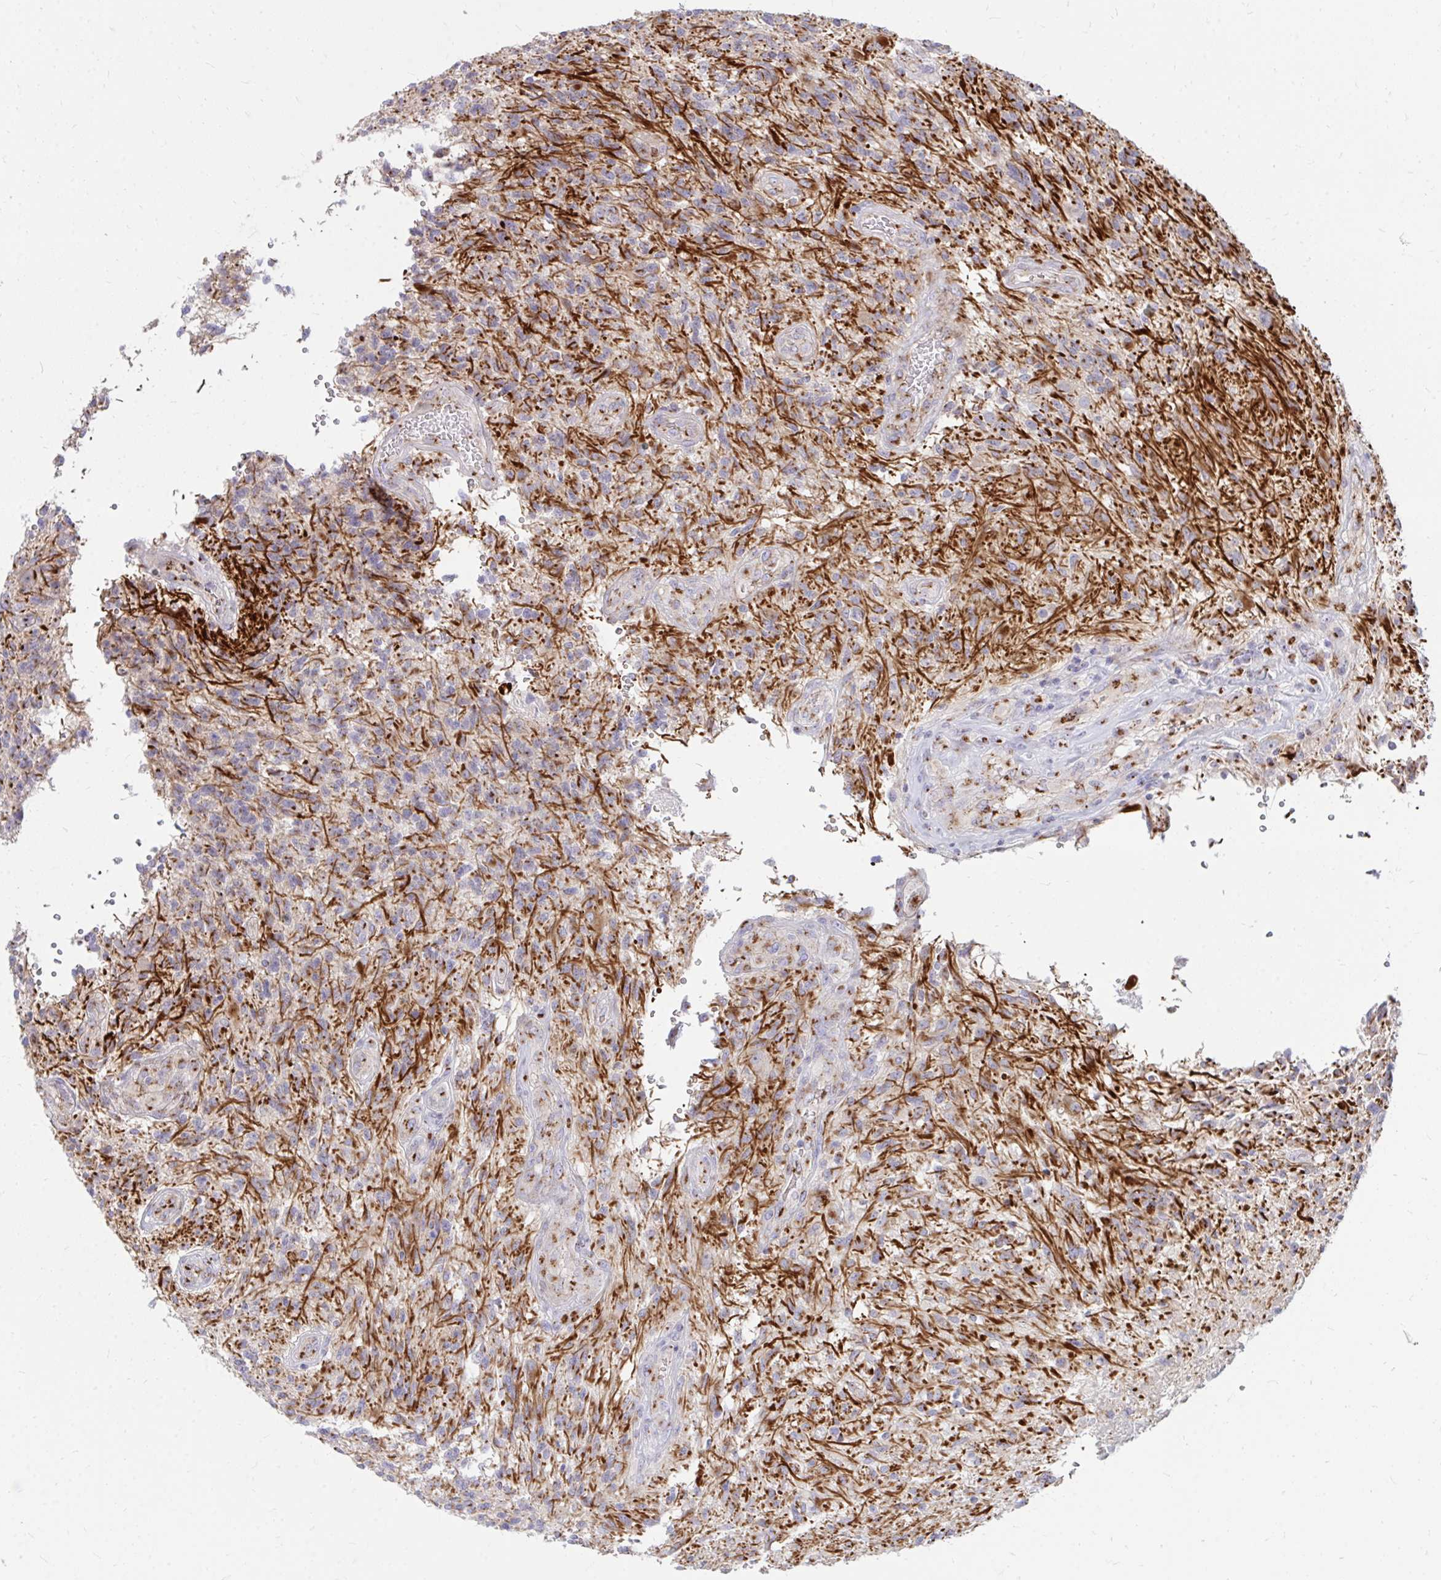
{"staining": {"intensity": "negative", "quantity": "none", "location": "none"}, "tissue": "glioma", "cell_type": "Tumor cells", "image_type": "cancer", "snomed": [{"axis": "morphology", "description": "Glioma, malignant, High grade"}, {"axis": "topography", "description": "Brain"}], "caption": "This photomicrograph is of malignant glioma (high-grade) stained with immunohistochemistry (IHC) to label a protein in brown with the nuclei are counter-stained blue. There is no positivity in tumor cells.", "gene": "RAB6B", "patient": {"sex": "male", "age": 56}}